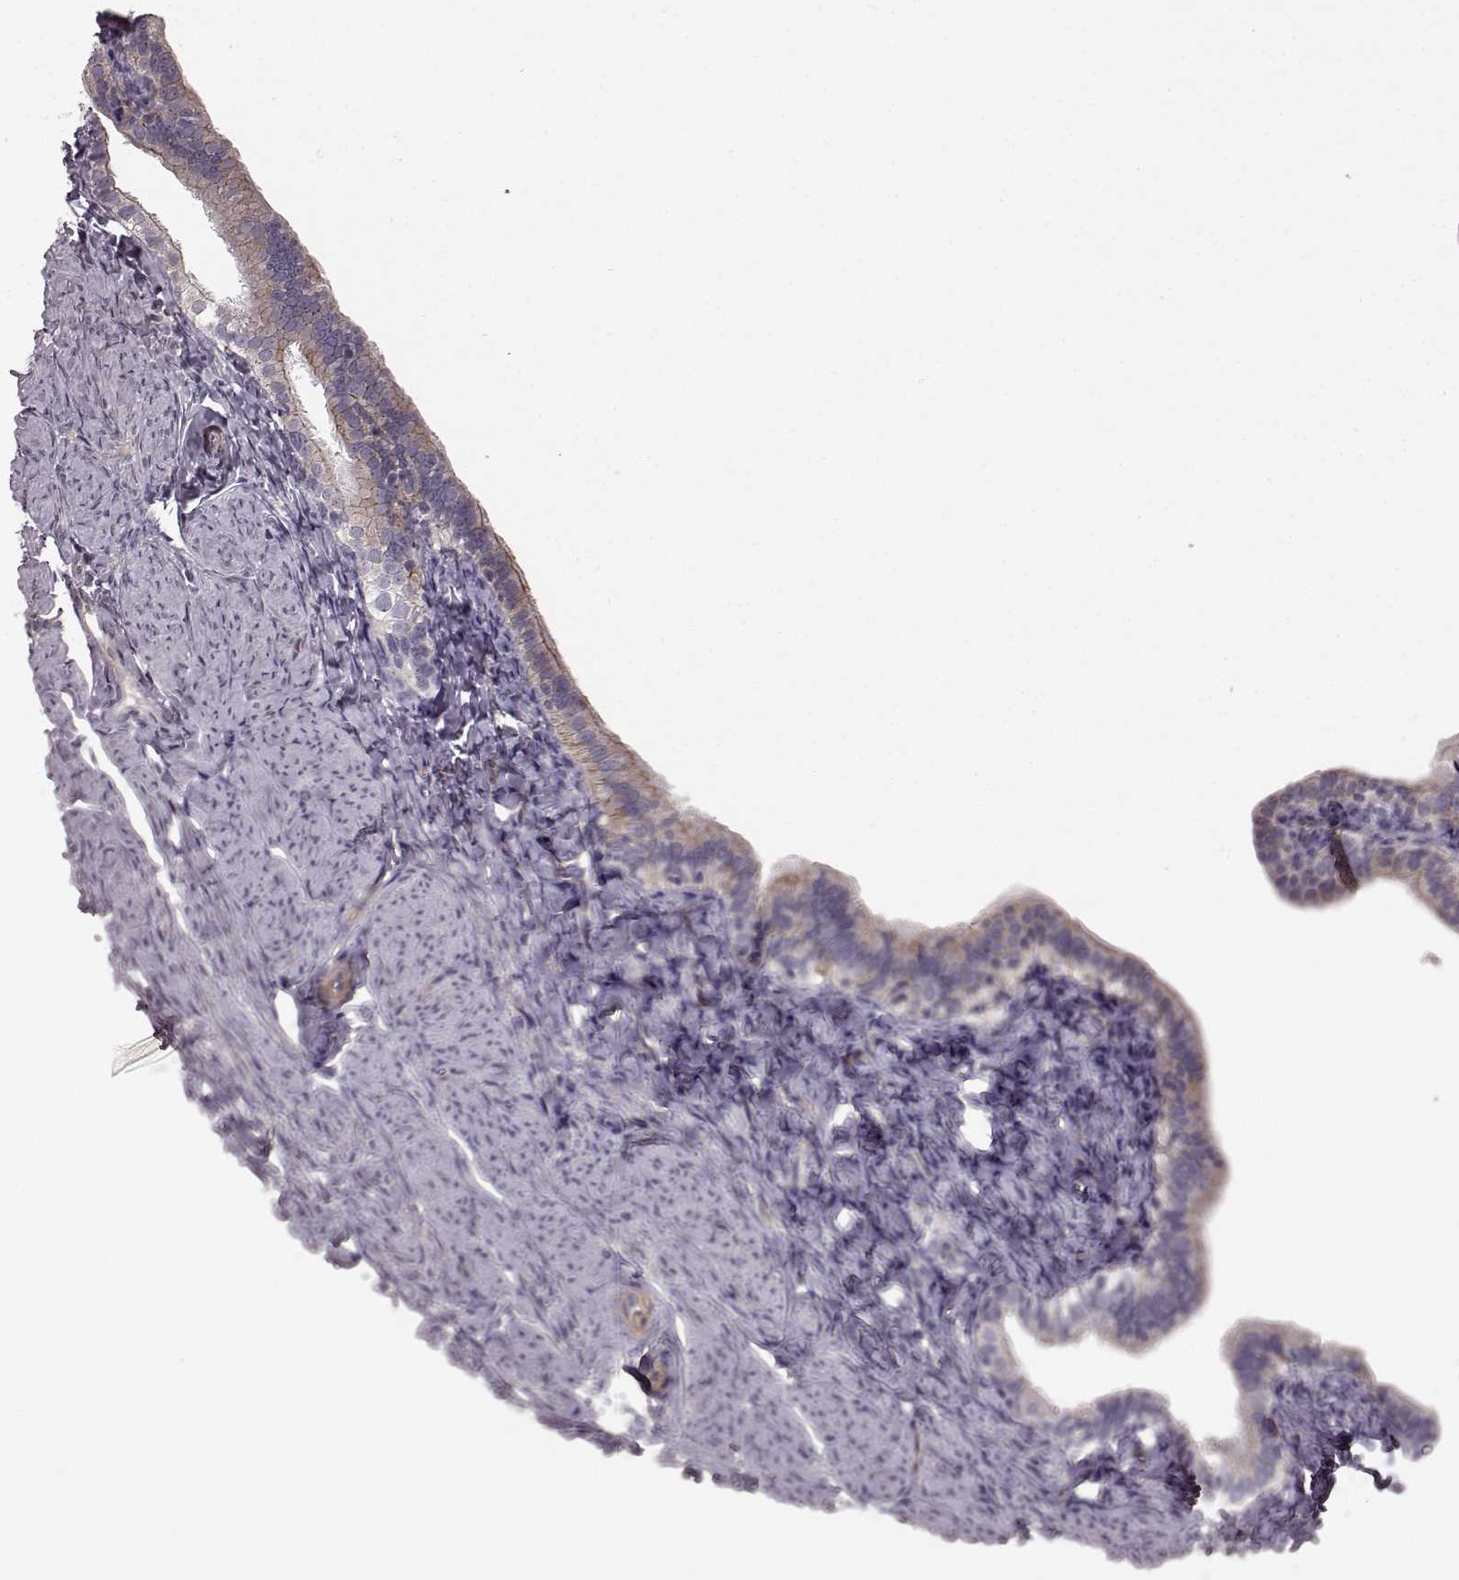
{"staining": {"intensity": "weak", "quantity": "25%-75%", "location": "cytoplasmic/membranous"}, "tissue": "fallopian tube", "cell_type": "Glandular cells", "image_type": "normal", "snomed": [{"axis": "morphology", "description": "Normal tissue, NOS"}, {"axis": "topography", "description": "Fallopian tube"}], "caption": "Immunohistochemical staining of unremarkable human fallopian tube exhibits 25%-75% levels of weak cytoplasmic/membranous protein expression in approximately 25%-75% of glandular cells. The staining is performed using DAB brown chromogen to label protein expression. The nuclei are counter-stained blue using hematoxylin.", "gene": "SLC22A18", "patient": {"sex": "female", "age": 41}}